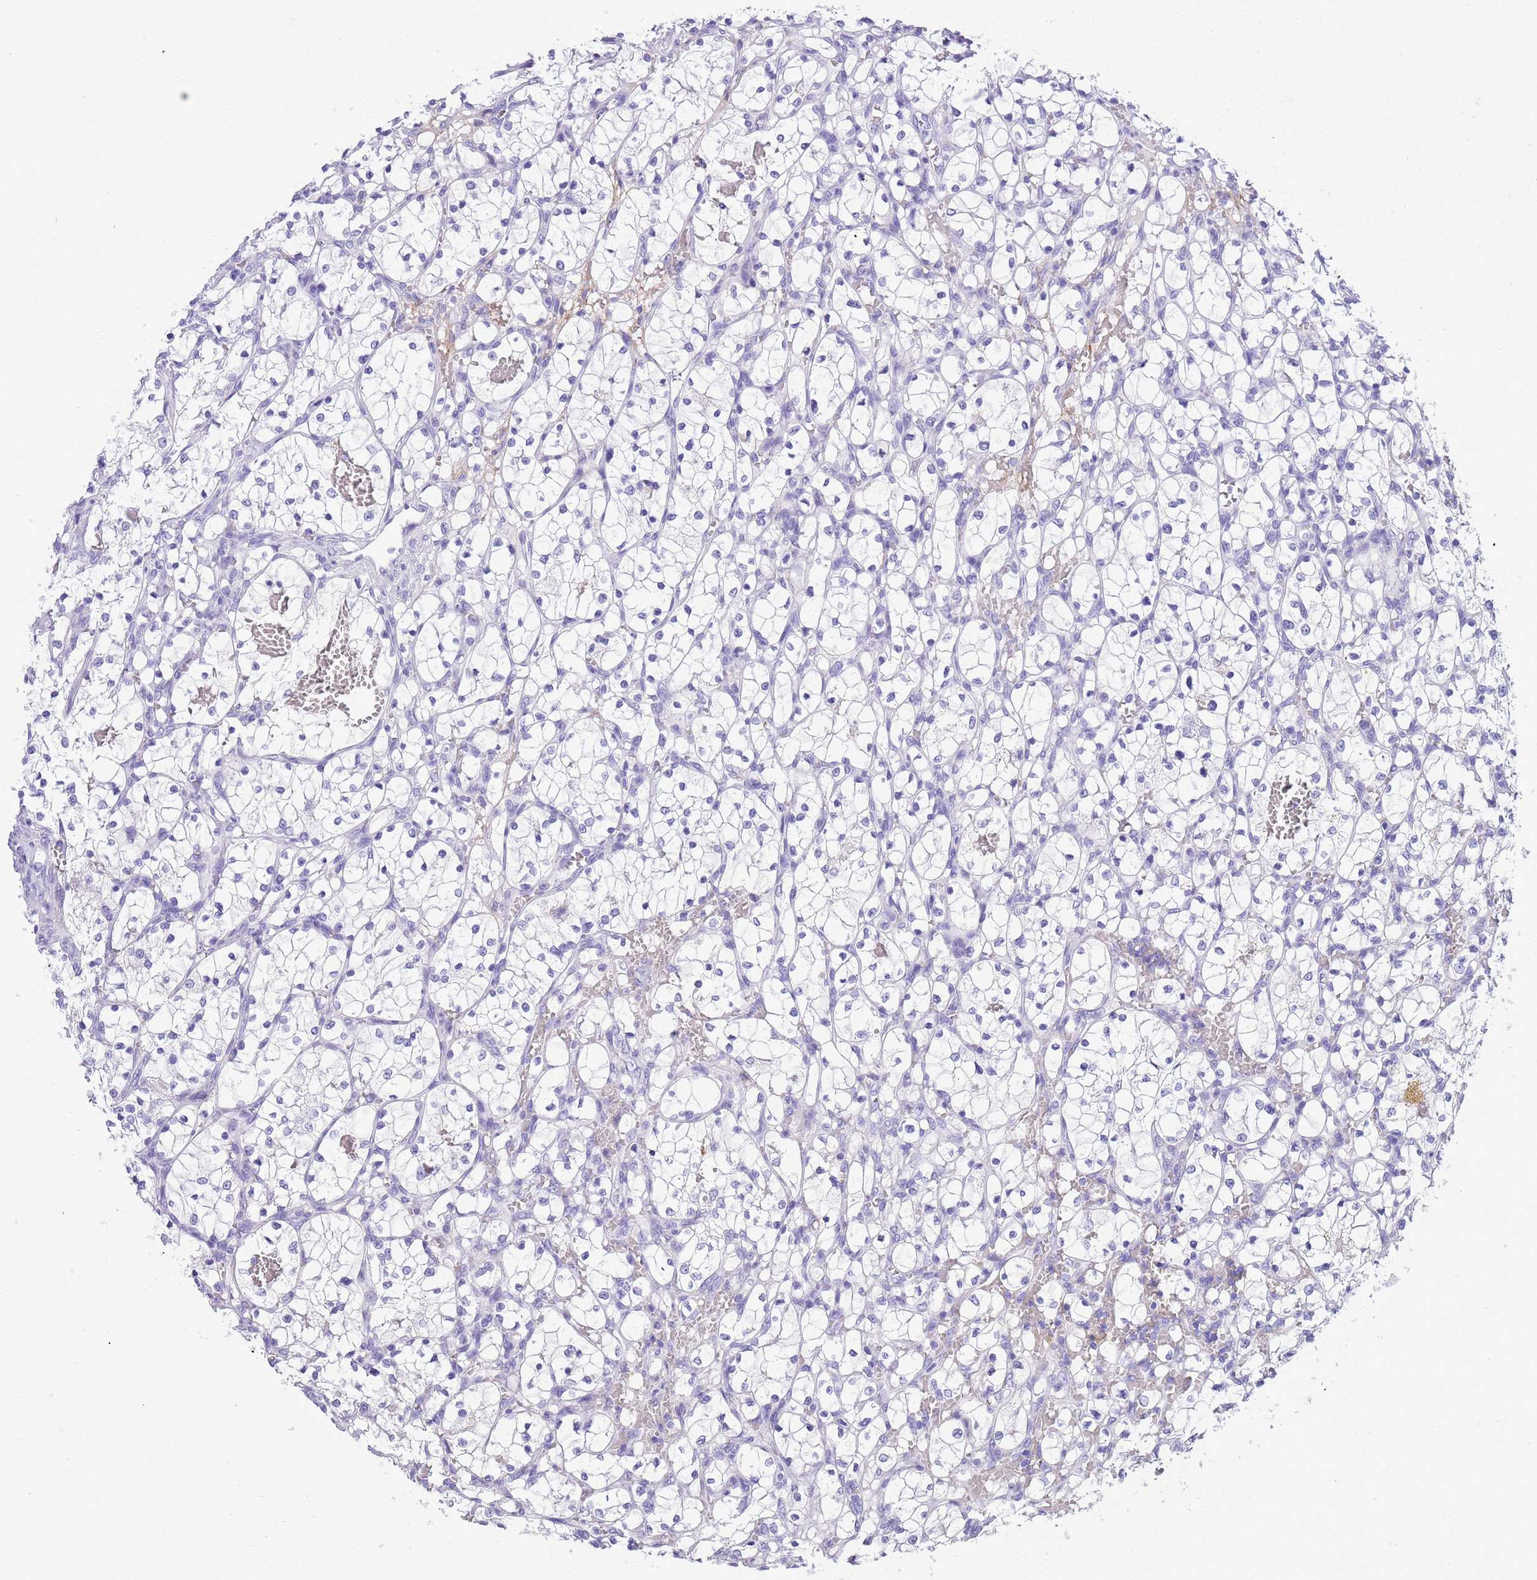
{"staining": {"intensity": "negative", "quantity": "none", "location": "none"}, "tissue": "renal cancer", "cell_type": "Tumor cells", "image_type": "cancer", "snomed": [{"axis": "morphology", "description": "Adenocarcinoma, NOS"}, {"axis": "topography", "description": "Kidney"}], "caption": "Immunohistochemical staining of human adenocarcinoma (renal) exhibits no significant positivity in tumor cells.", "gene": "TBC1D10B", "patient": {"sex": "female", "age": 69}}